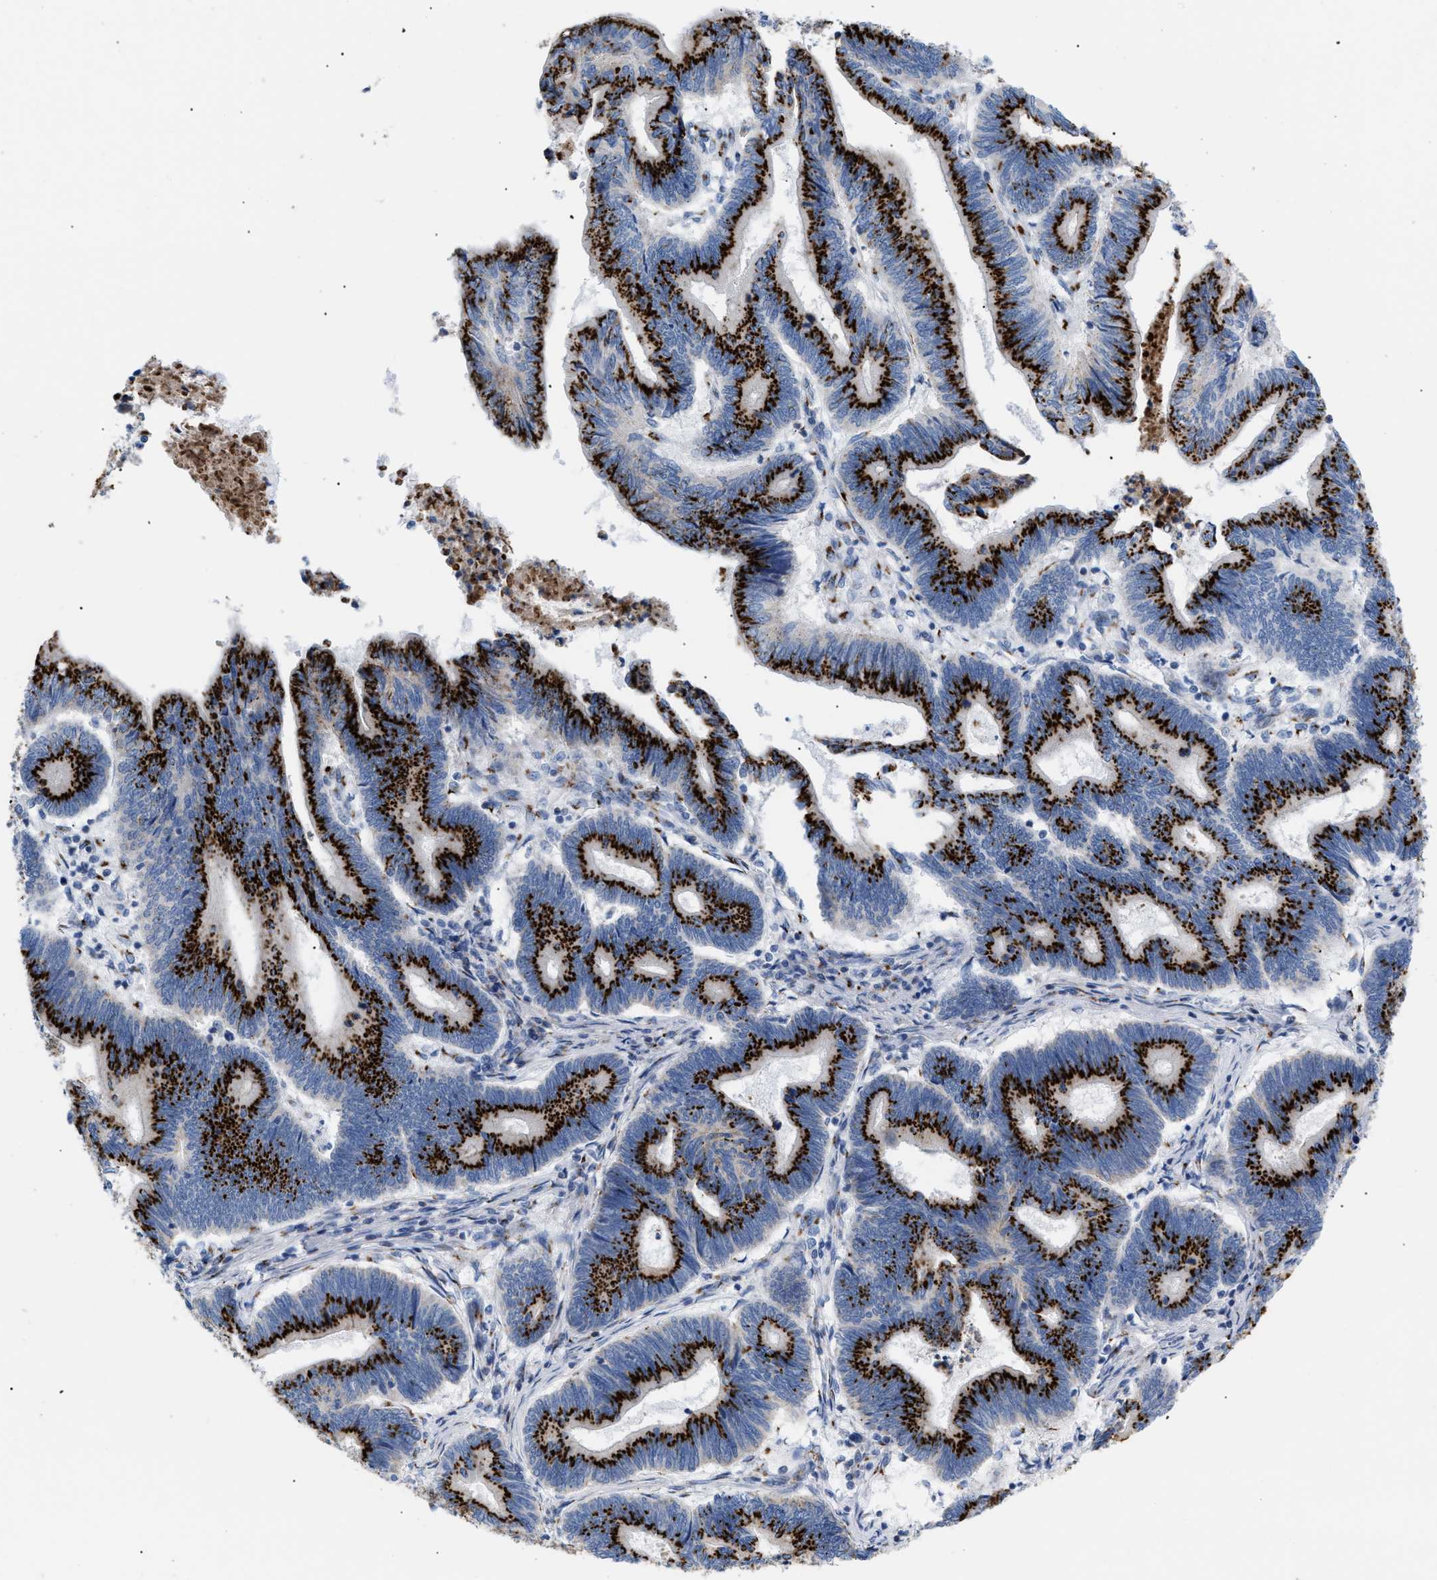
{"staining": {"intensity": "strong", "quantity": ">75%", "location": "cytoplasmic/membranous"}, "tissue": "pancreatic cancer", "cell_type": "Tumor cells", "image_type": "cancer", "snomed": [{"axis": "morphology", "description": "Adenocarcinoma, NOS"}, {"axis": "topography", "description": "Pancreas"}], "caption": "Protein staining of pancreatic cancer tissue displays strong cytoplasmic/membranous expression in about >75% of tumor cells.", "gene": "TMEM17", "patient": {"sex": "female", "age": 70}}